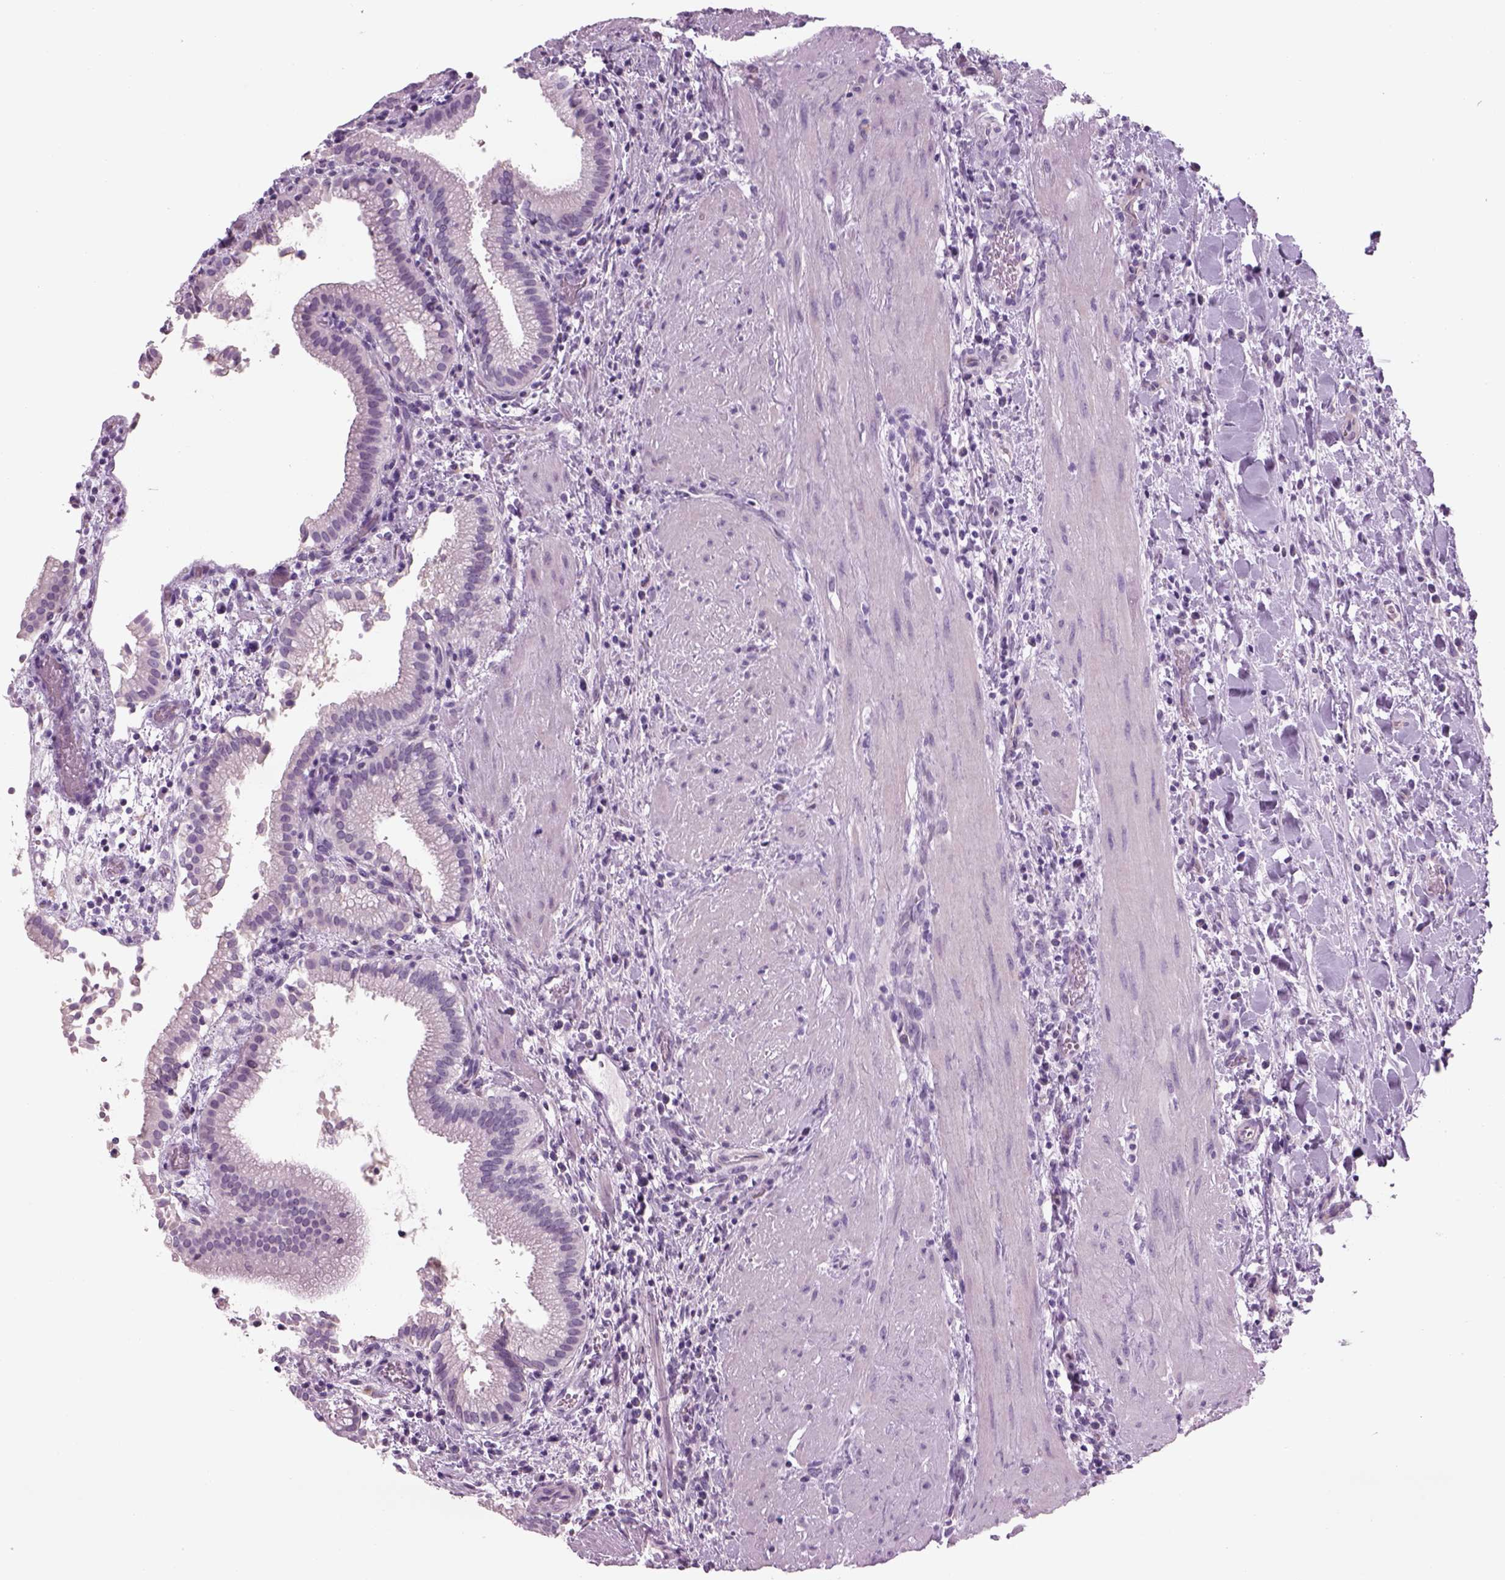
{"staining": {"intensity": "negative", "quantity": "none", "location": "none"}, "tissue": "gallbladder", "cell_type": "Glandular cells", "image_type": "normal", "snomed": [{"axis": "morphology", "description": "Normal tissue, NOS"}, {"axis": "topography", "description": "Gallbladder"}], "caption": "Image shows no significant protein positivity in glandular cells of normal gallbladder. Brightfield microscopy of immunohistochemistry (IHC) stained with DAB (brown) and hematoxylin (blue), captured at high magnification.", "gene": "GAS2L2", "patient": {"sex": "male", "age": 42}}